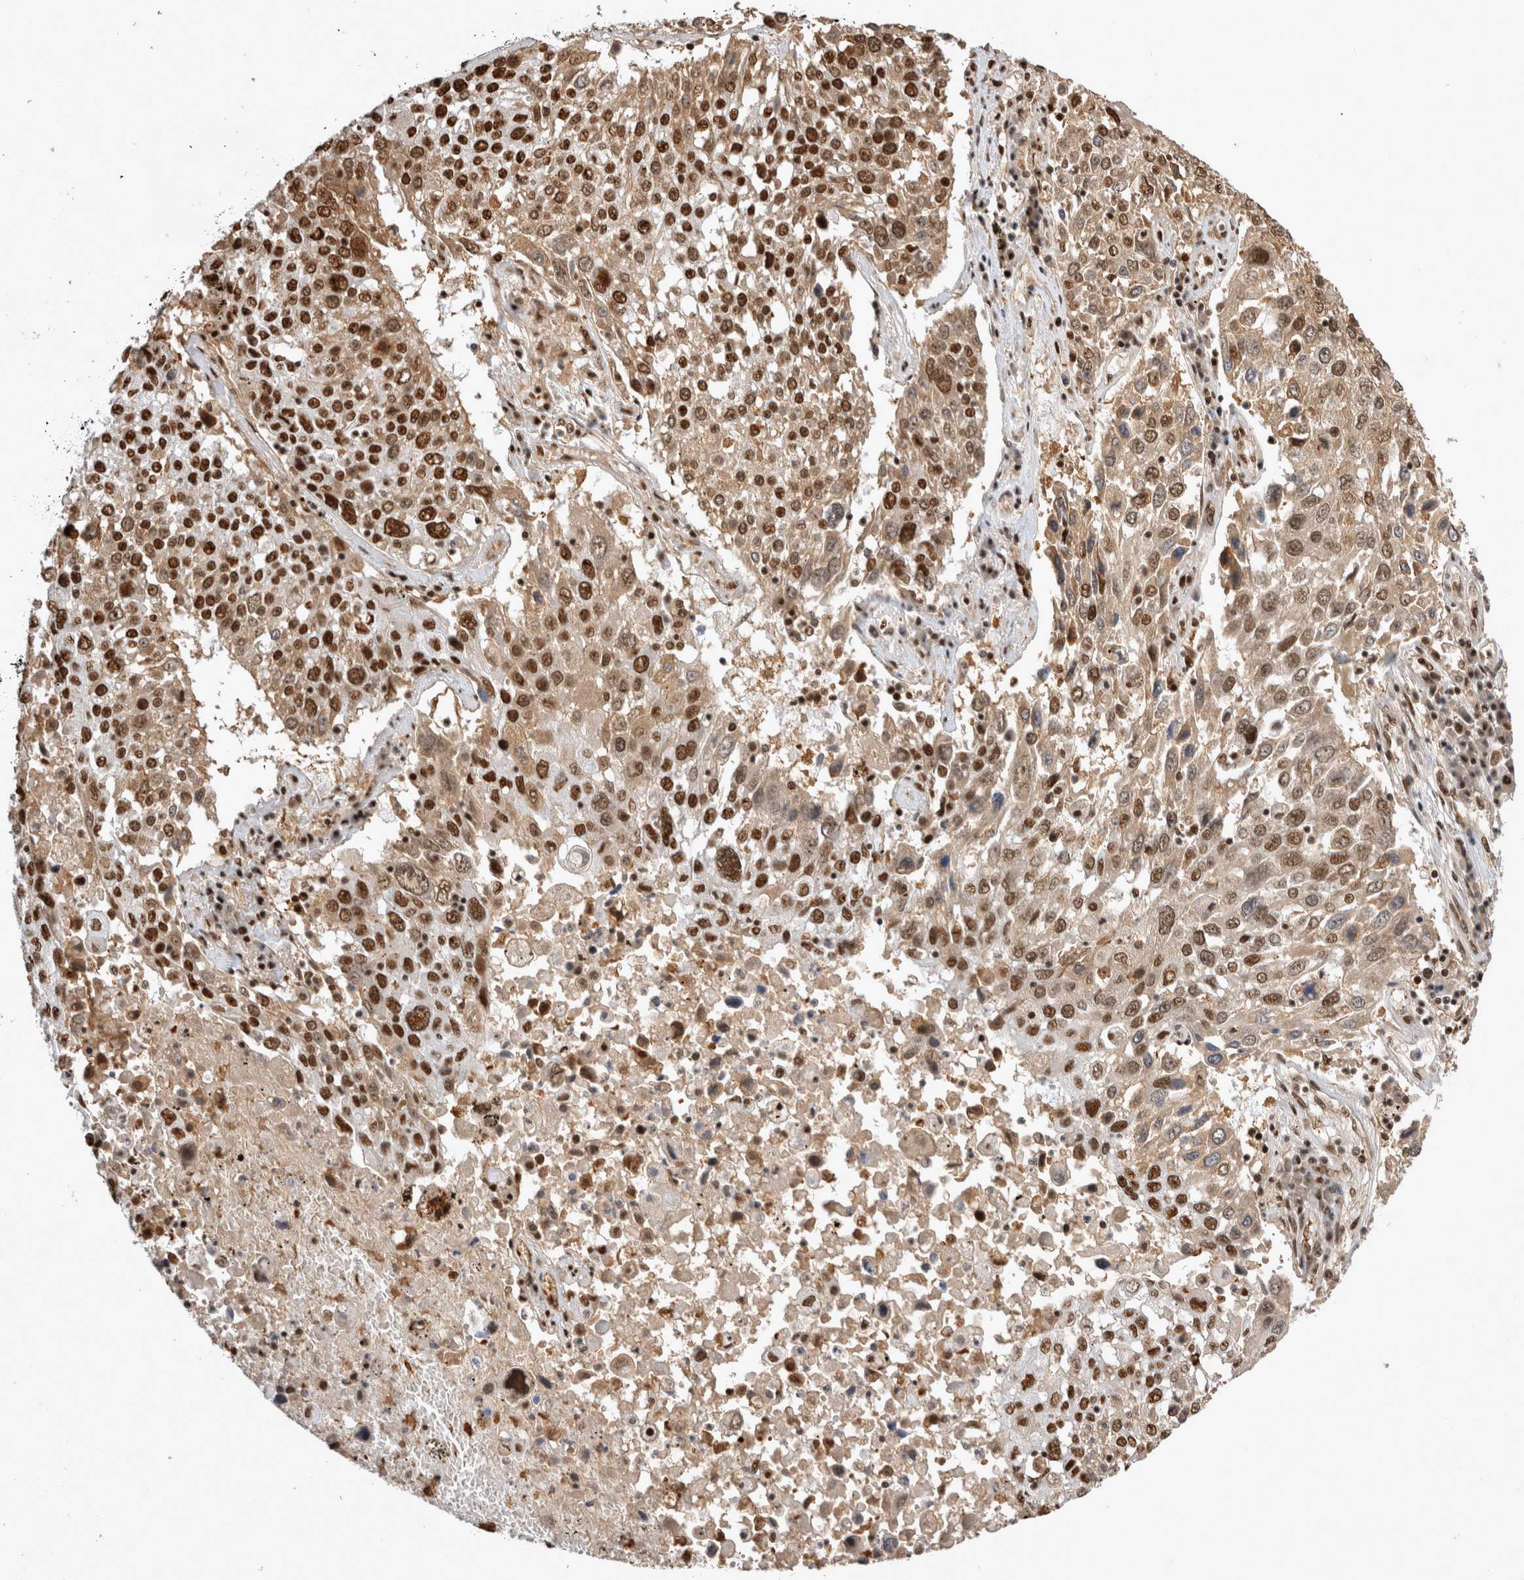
{"staining": {"intensity": "strong", "quantity": ">75%", "location": "cytoplasmic/membranous,nuclear"}, "tissue": "lung cancer", "cell_type": "Tumor cells", "image_type": "cancer", "snomed": [{"axis": "morphology", "description": "Squamous cell carcinoma, NOS"}, {"axis": "topography", "description": "Lung"}], "caption": "This histopathology image reveals lung cancer stained with immunohistochemistry (IHC) to label a protein in brown. The cytoplasmic/membranous and nuclear of tumor cells show strong positivity for the protein. Nuclei are counter-stained blue.", "gene": "EYA2", "patient": {"sex": "male", "age": 65}}